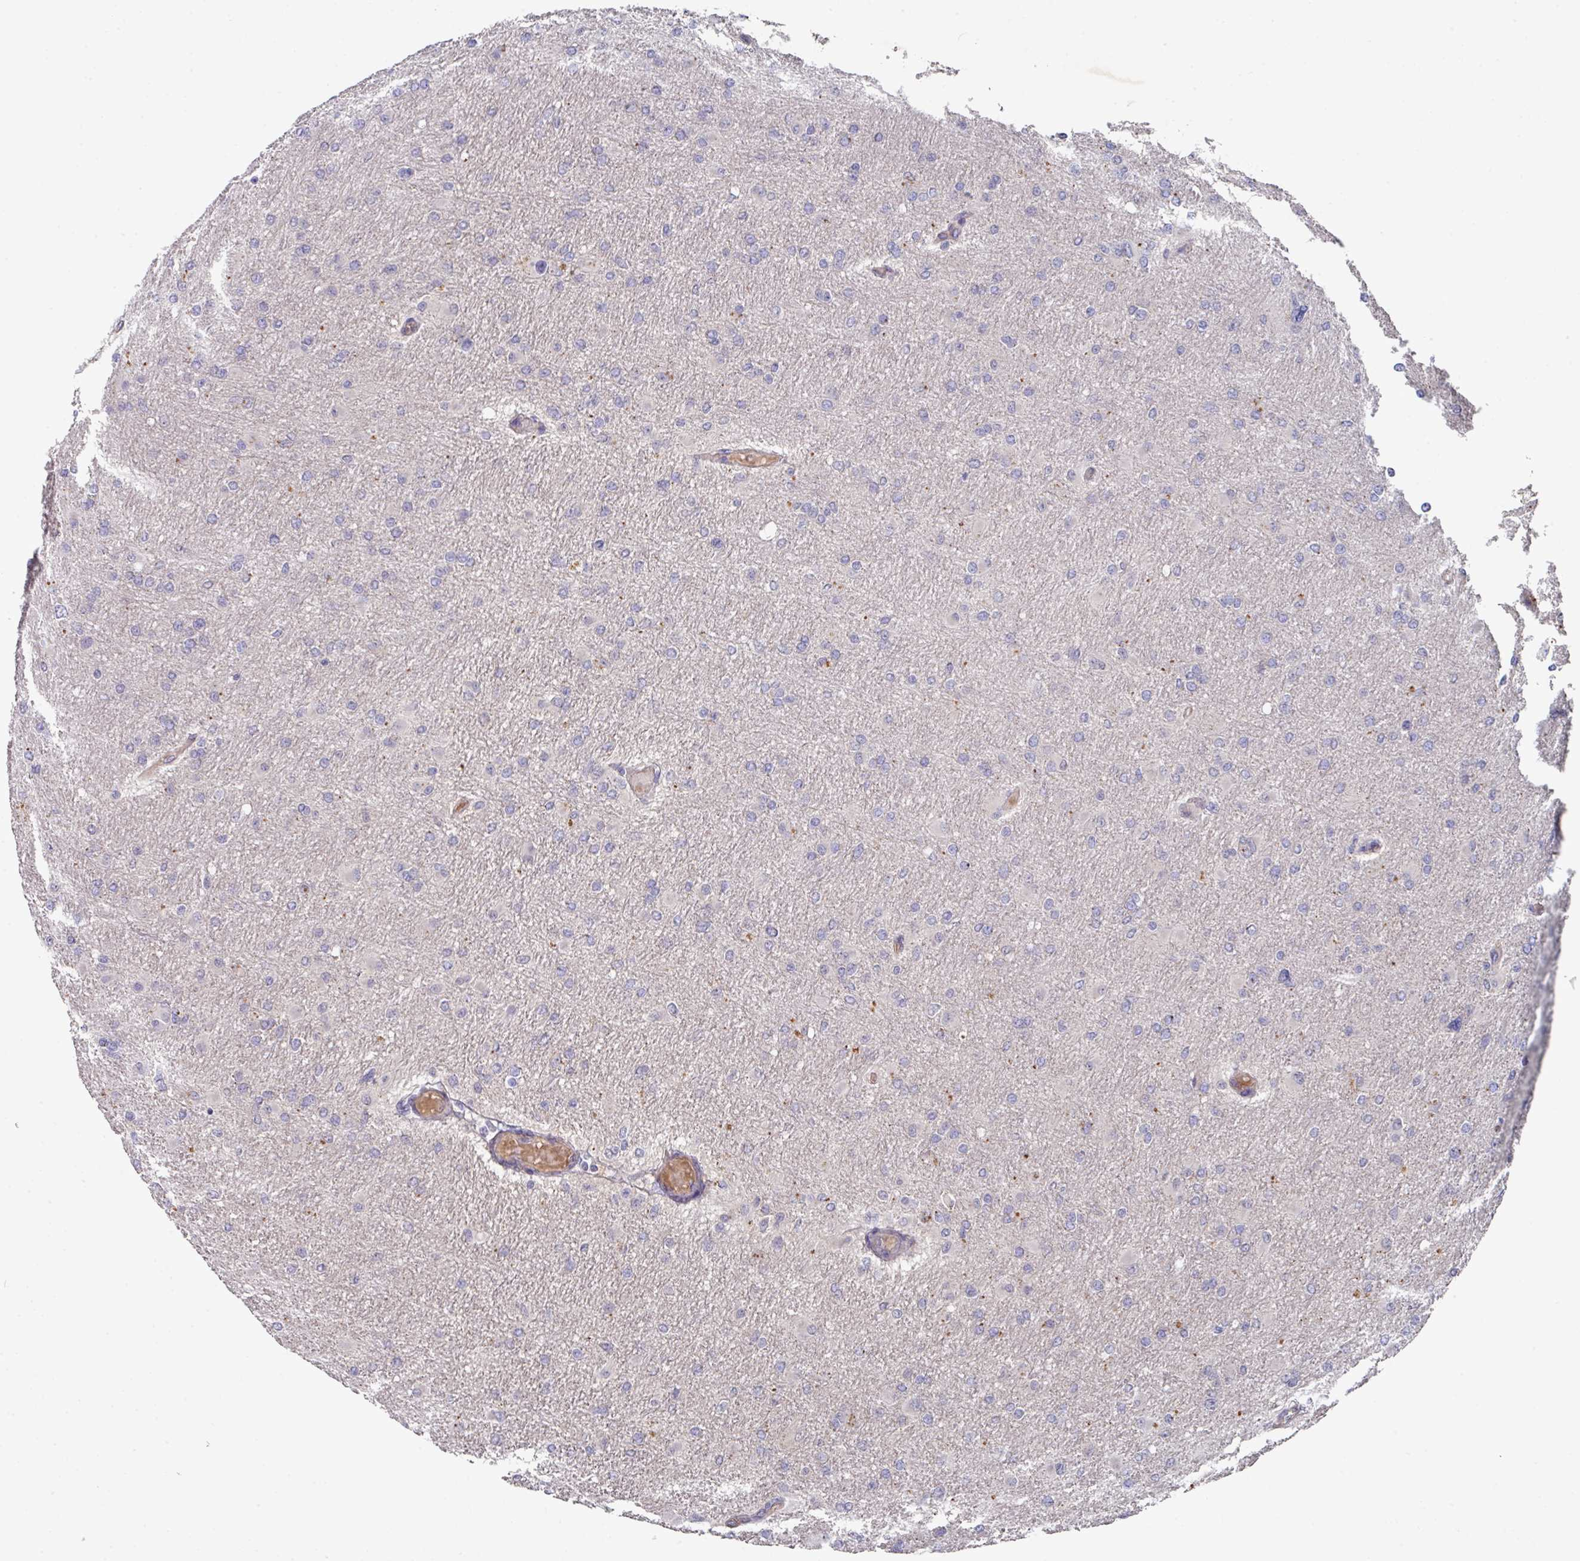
{"staining": {"intensity": "negative", "quantity": "none", "location": "none"}, "tissue": "glioma", "cell_type": "Tumor cells", "image_type": "cancer", "snomed": [{"axis": "morphology", "description": "Glioma, malignant, High grade"}, {"axis": "topography", "description": "Cerebral cortex"}], "caption": "The photomicrograph displays no significant staining in tumor cells of malignant glioma (high-grade).", "gene": "PRR5", "patient": {"sex": "female", "age": 36}}